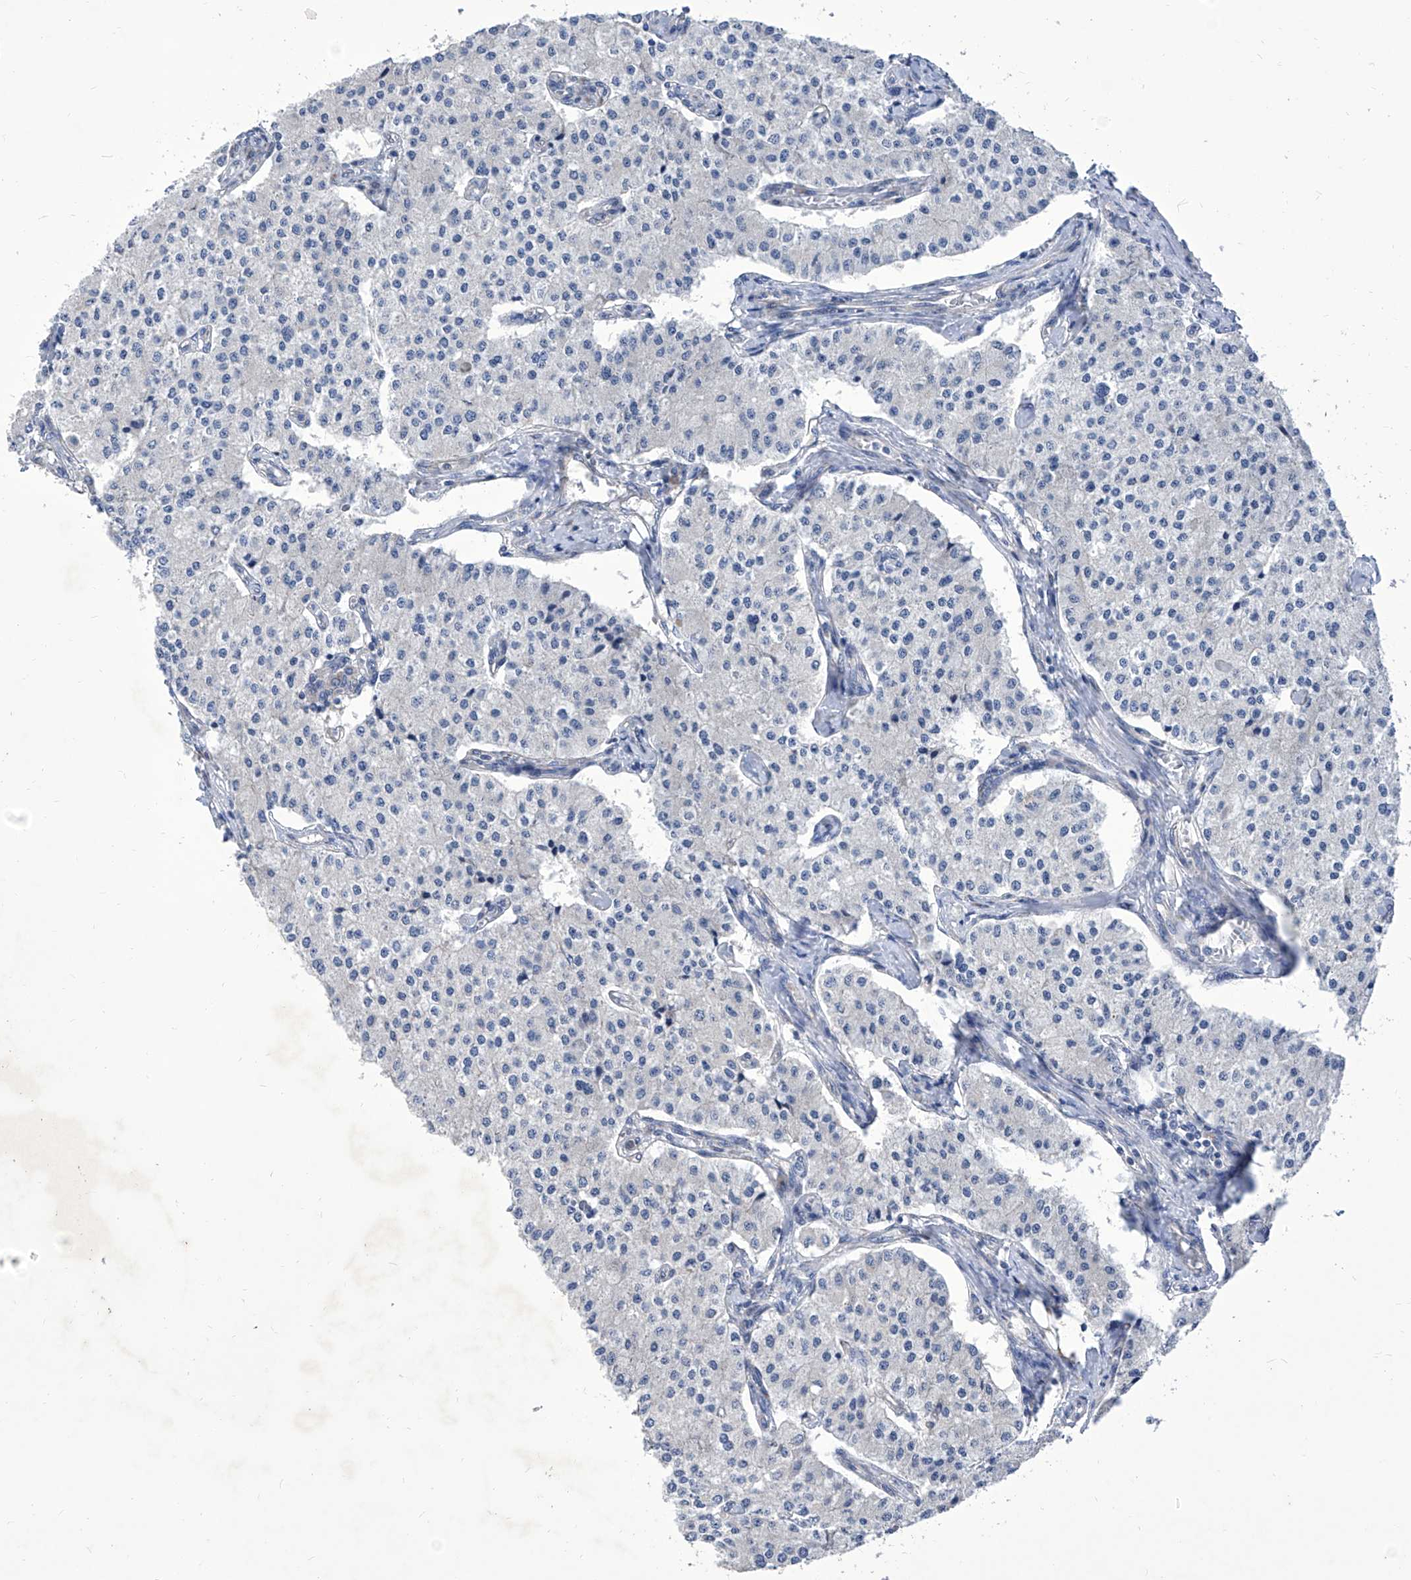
{"staining": {"intensity": "negative", "quantity": "none", "location": "none"}, "tissue": "carcinoid", "cell_type": "Tumor cells", "image_type": "cancer", "snomed": [{"axis": "morphology", "description": "Carcinoid, malignant, NOS"}, {"axis": "topography", "description": "Colon"}], "caption": "Carcinoid was stained to show a protein in brown. There is no significant staining in tumor cells.", "gene": "TJAP1", "patient": {"sex": "female", "age": 52}}